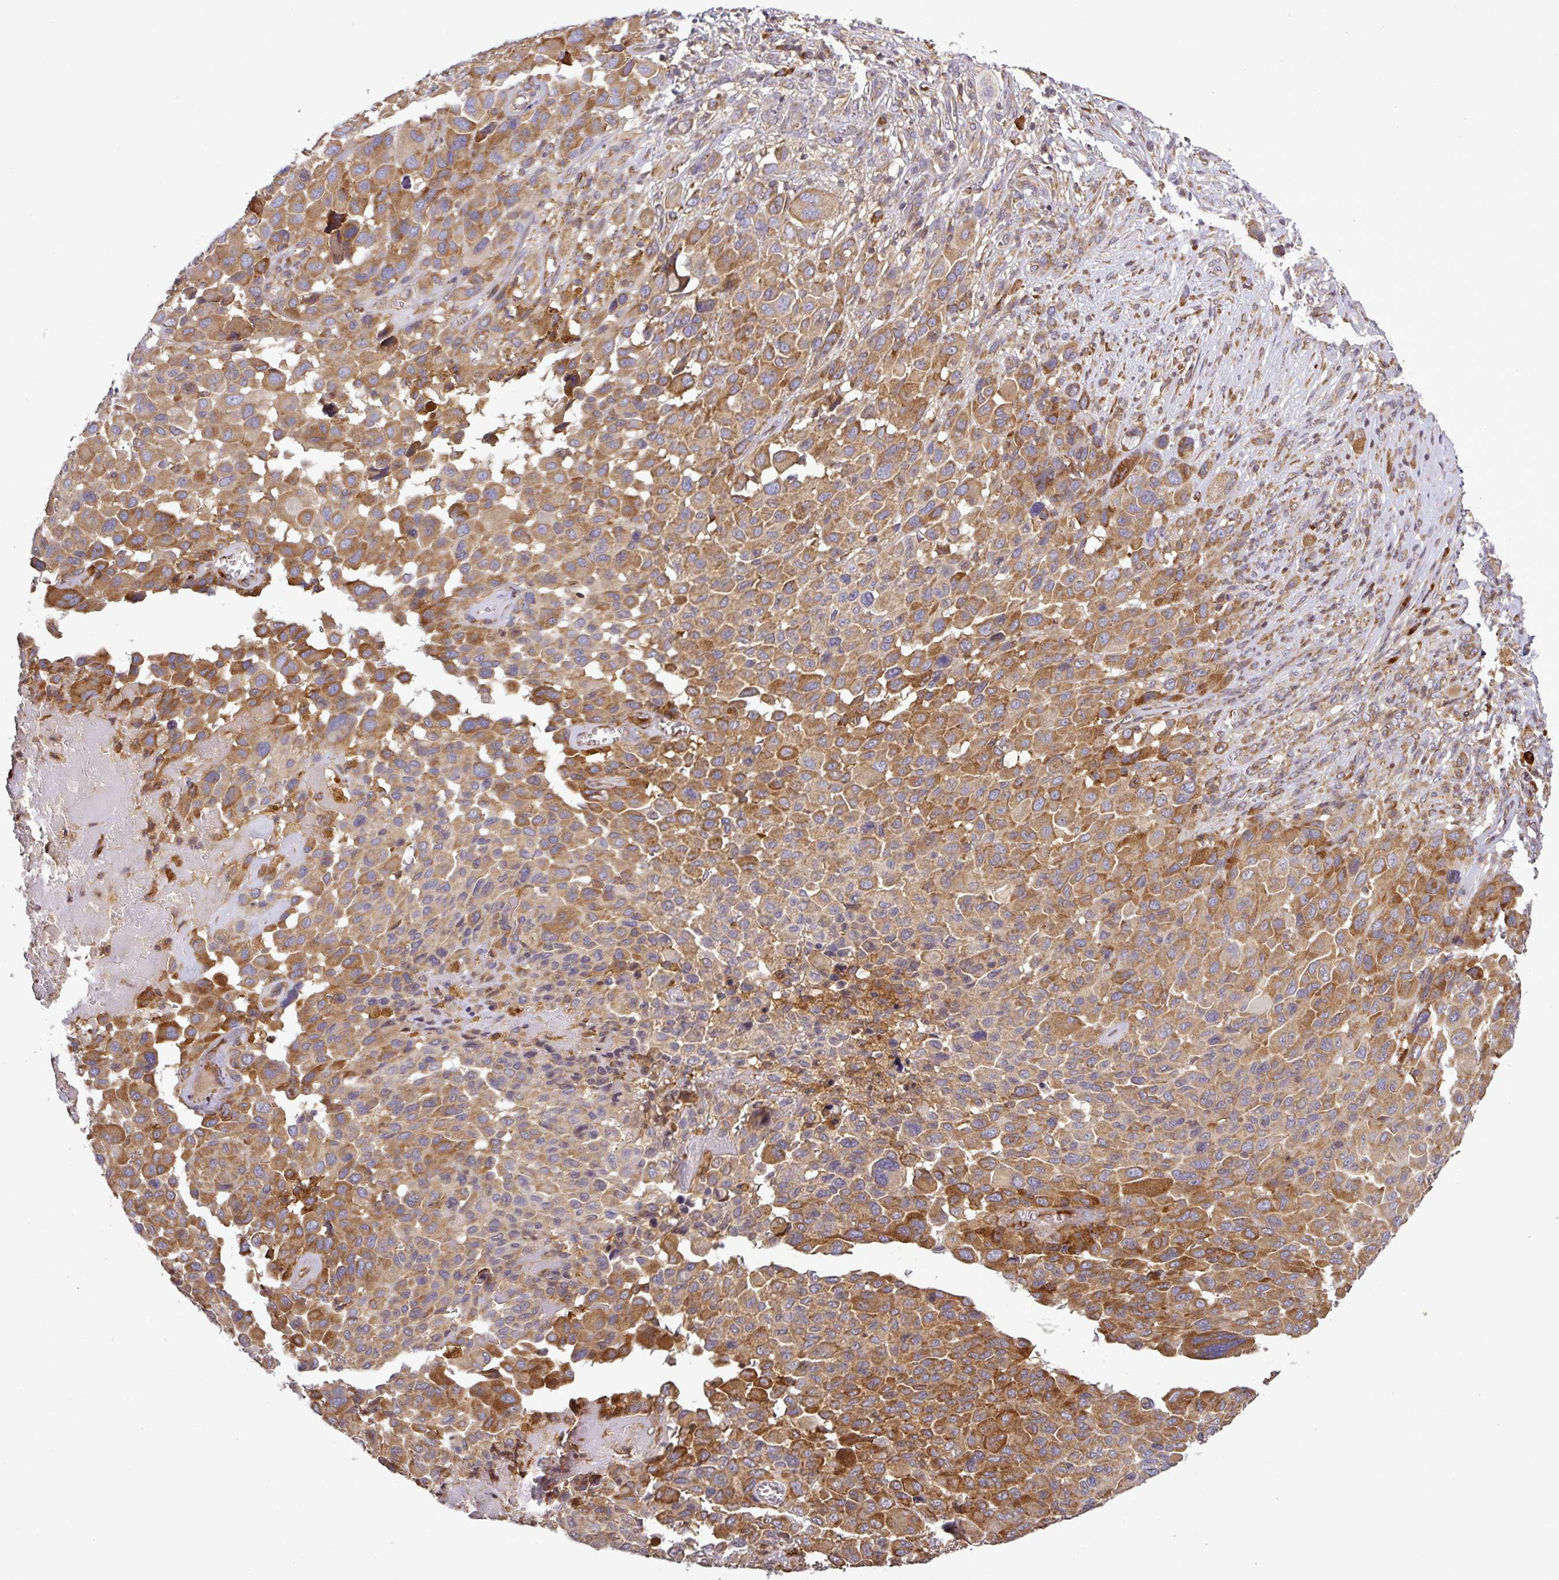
{"staining": {"intensity": "moderate", "quantity": ">75%", "location": "cytoplasmic/membranous"}, "tissue": "melanoma", "cell_type": "Tumor cells", "image_type": "cancer", "snomed": [{"axis": "morphology", "description": "Malignant melanoma, NOS"}, {"axis": "topography", "description": "Skin of trunk"}], "caption": "Moderate cytoplasmic/membranous staining for a protein is appreciated in about >75% of tumor cells of malignant melanoma using immunohistochemistry.", "gene": "LRRC74B", "patient": {"sex": "male", "age": 71}}